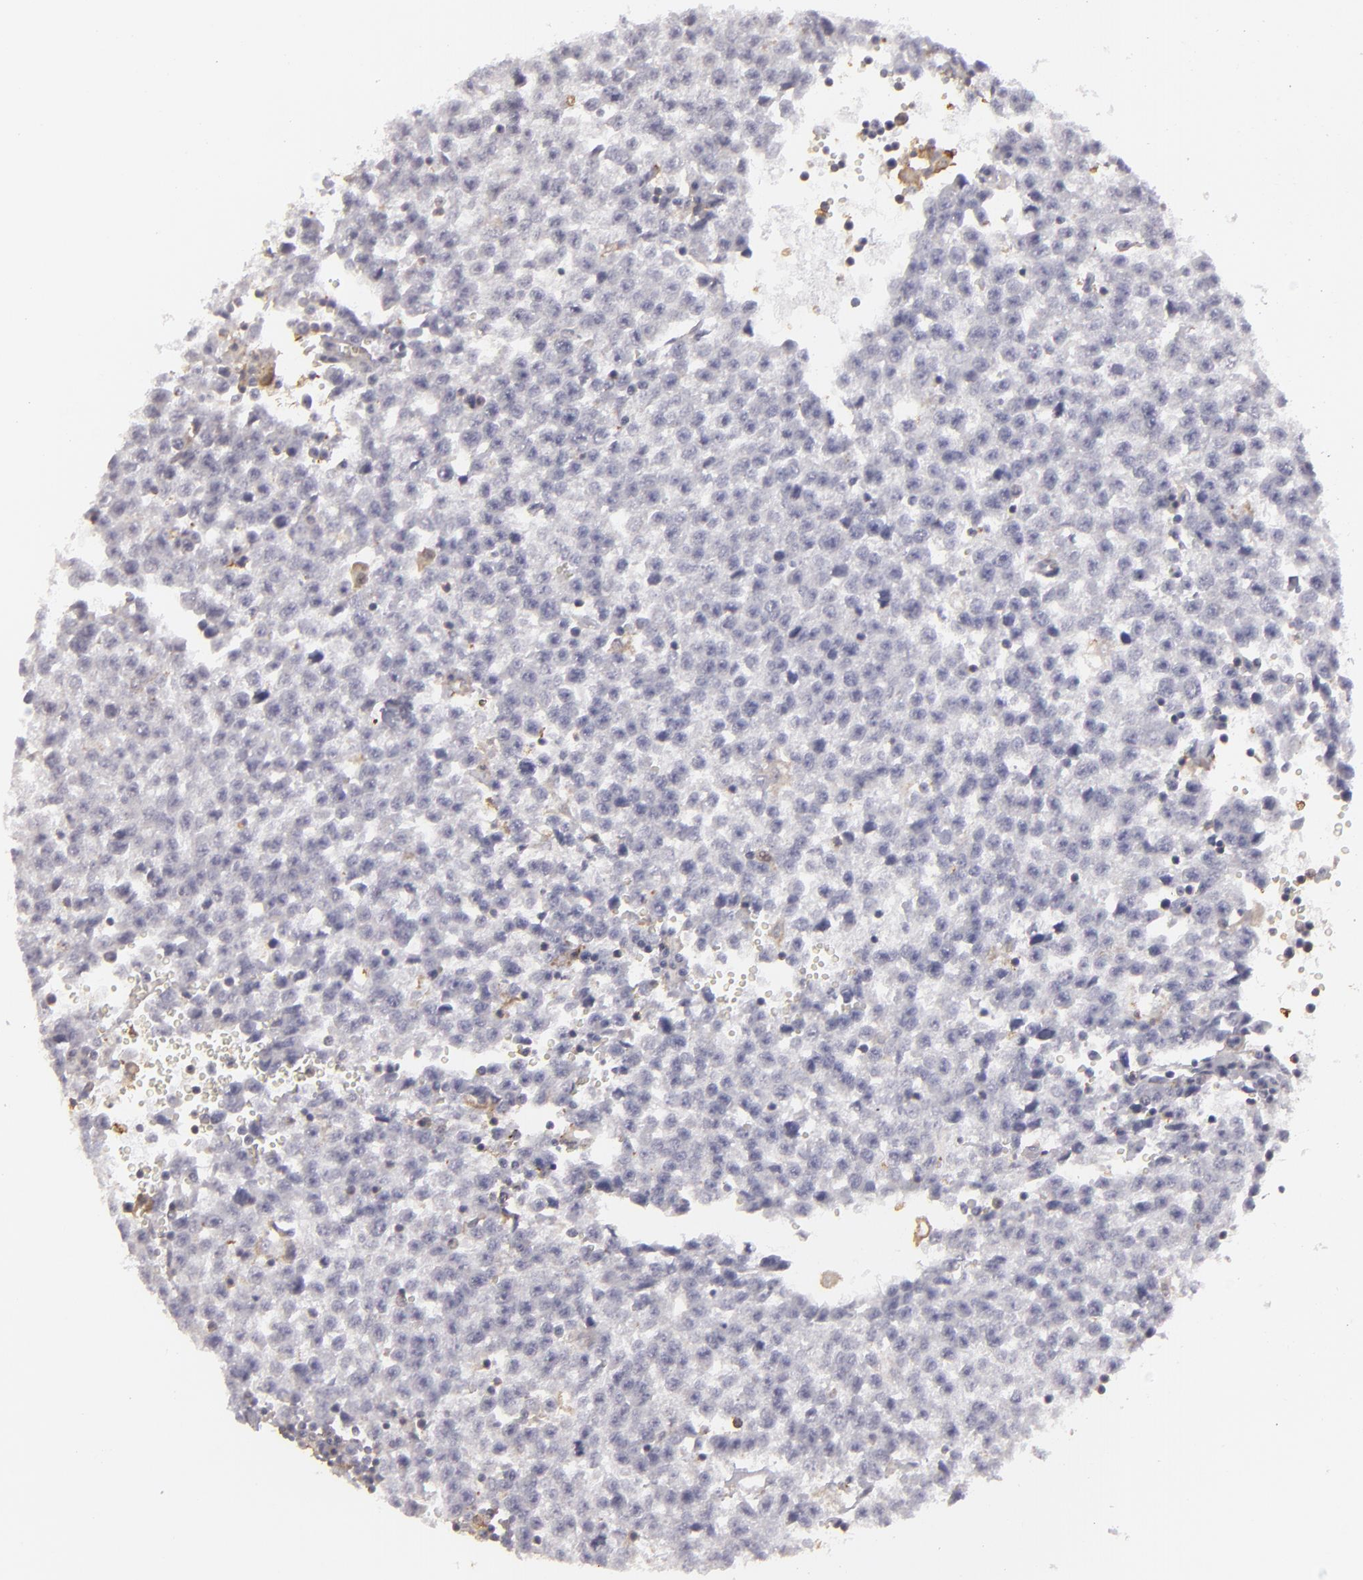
{"staining": {"intensity": "weak", "quantity": "<25%", "location": "cytoplasmic/membranous"}, "tissue": "testis cancer", "cell_type": "Tumor cells", "image_type": "cancer", "snomed": [{"axis": "morphology", "description": "Seminoma, NOS"}, {"axis": "topography", "description": "Testis"}], "caption": "Testis seminoma was stained to show a protein in brown. There is no significant staining in tumor cells. The staining is performed using DAB brown chromogen with nuclei counter-stained in using hematoxylin.", "gene": "SEMA3G", "patient": {"sex": "male", "age": 35}}